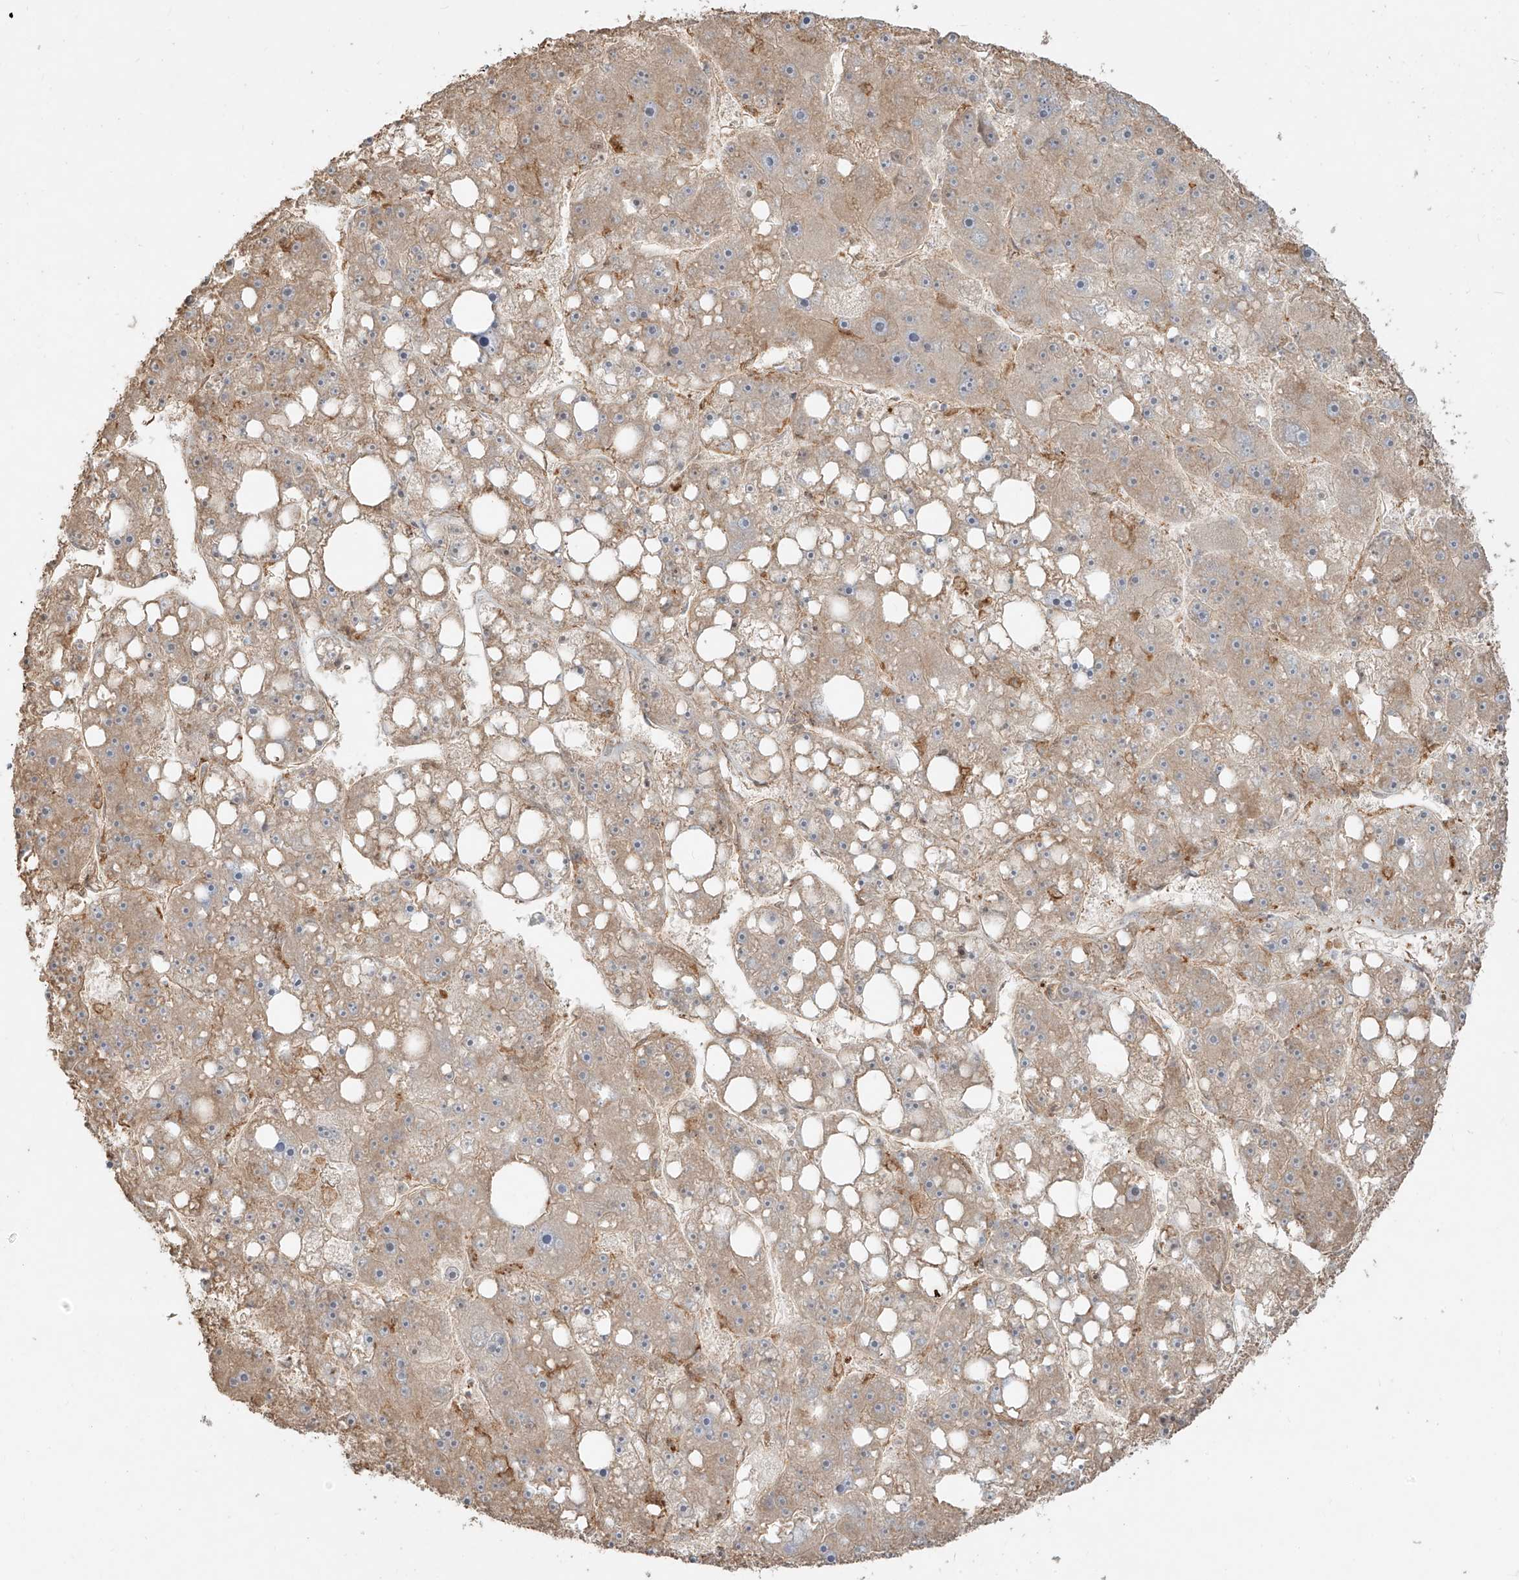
{"staining": {"intensity": "weak", "quantity": ">75%", "location": "cytoplasmic/membranous"}, "tissue": "liver cancer", "cell_type": "Tumor cells", "image_type": "cancer", "snomed": [{"axis": "morphology", "description": "Carcinoma, Hepatocellular, NOS"}, {"axis": "topography", "description": "Liver"}], "caption": "Weak cytoplasmic/membranous protein positivity is identified in approximately >75% of tumor cells in liver cancer (hepatocellular carcinoma).", "gene": "SNX9", "patient": {"sex": "female", "age": 61}}